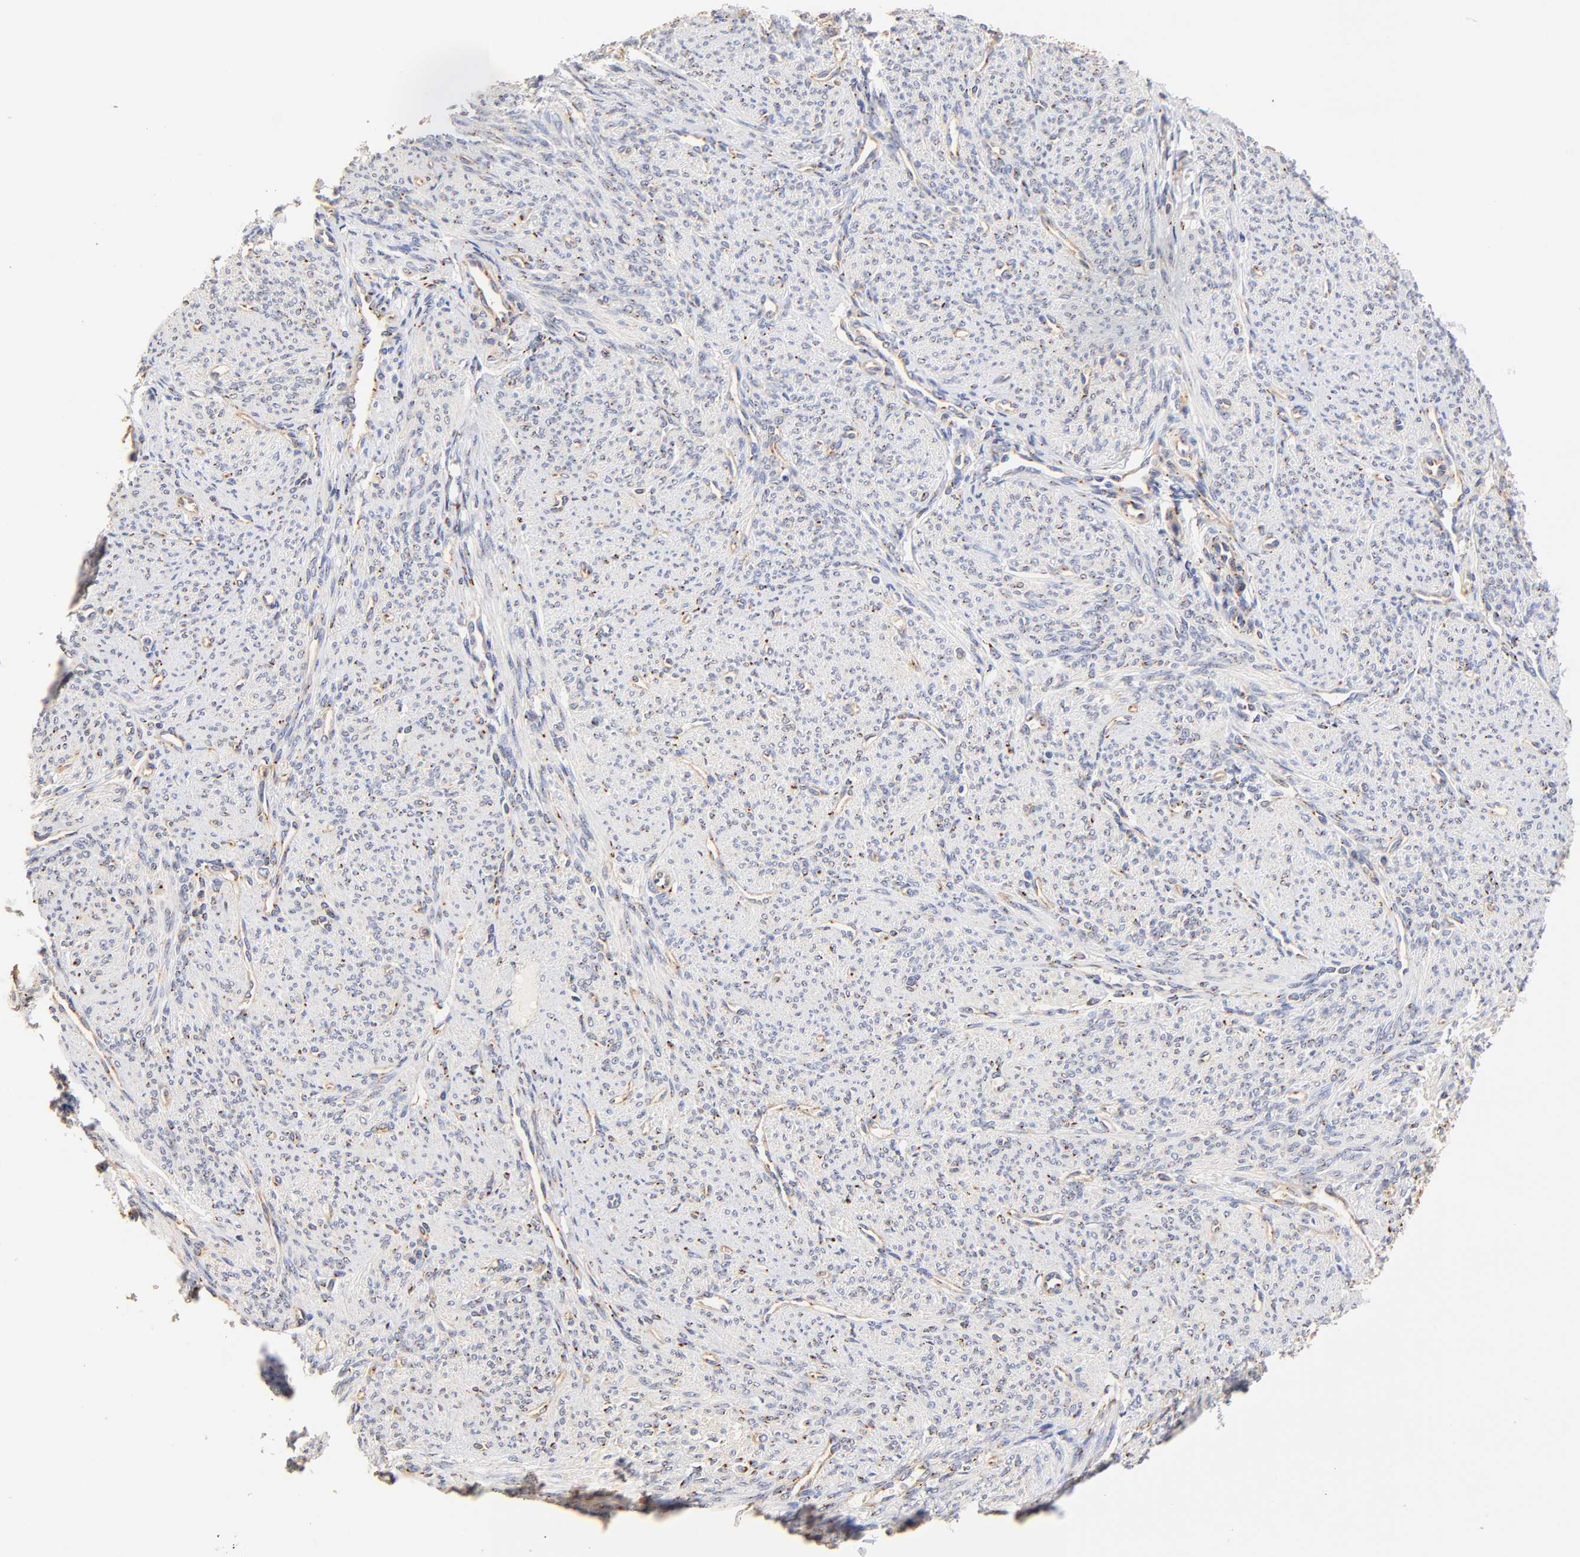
{"staining": {"intensity": "negative", "quantity": "none", "location": "none"}, "tissue": "smooth muscle", "cell_type": "Smooth muscle cells", "image_type": "normal", "snomed": [{"axis": "morphology", "description": "Normal tissue, NOS"}, {"axis": "topography", "description": "Smooth muscle"}], "caption": "IHC photomicrograph of unremarkable smooth muscle: human smooth muscle stained with DAB (3,3'-diaminobenzidine) exhibits no significant protein staining in smooth muscle cells. (DAB (3,3'-diaminobenzidine) IHC, high magnification).", "gene": "FMNL3", "patient": {"sex": "female", "age": 65}}